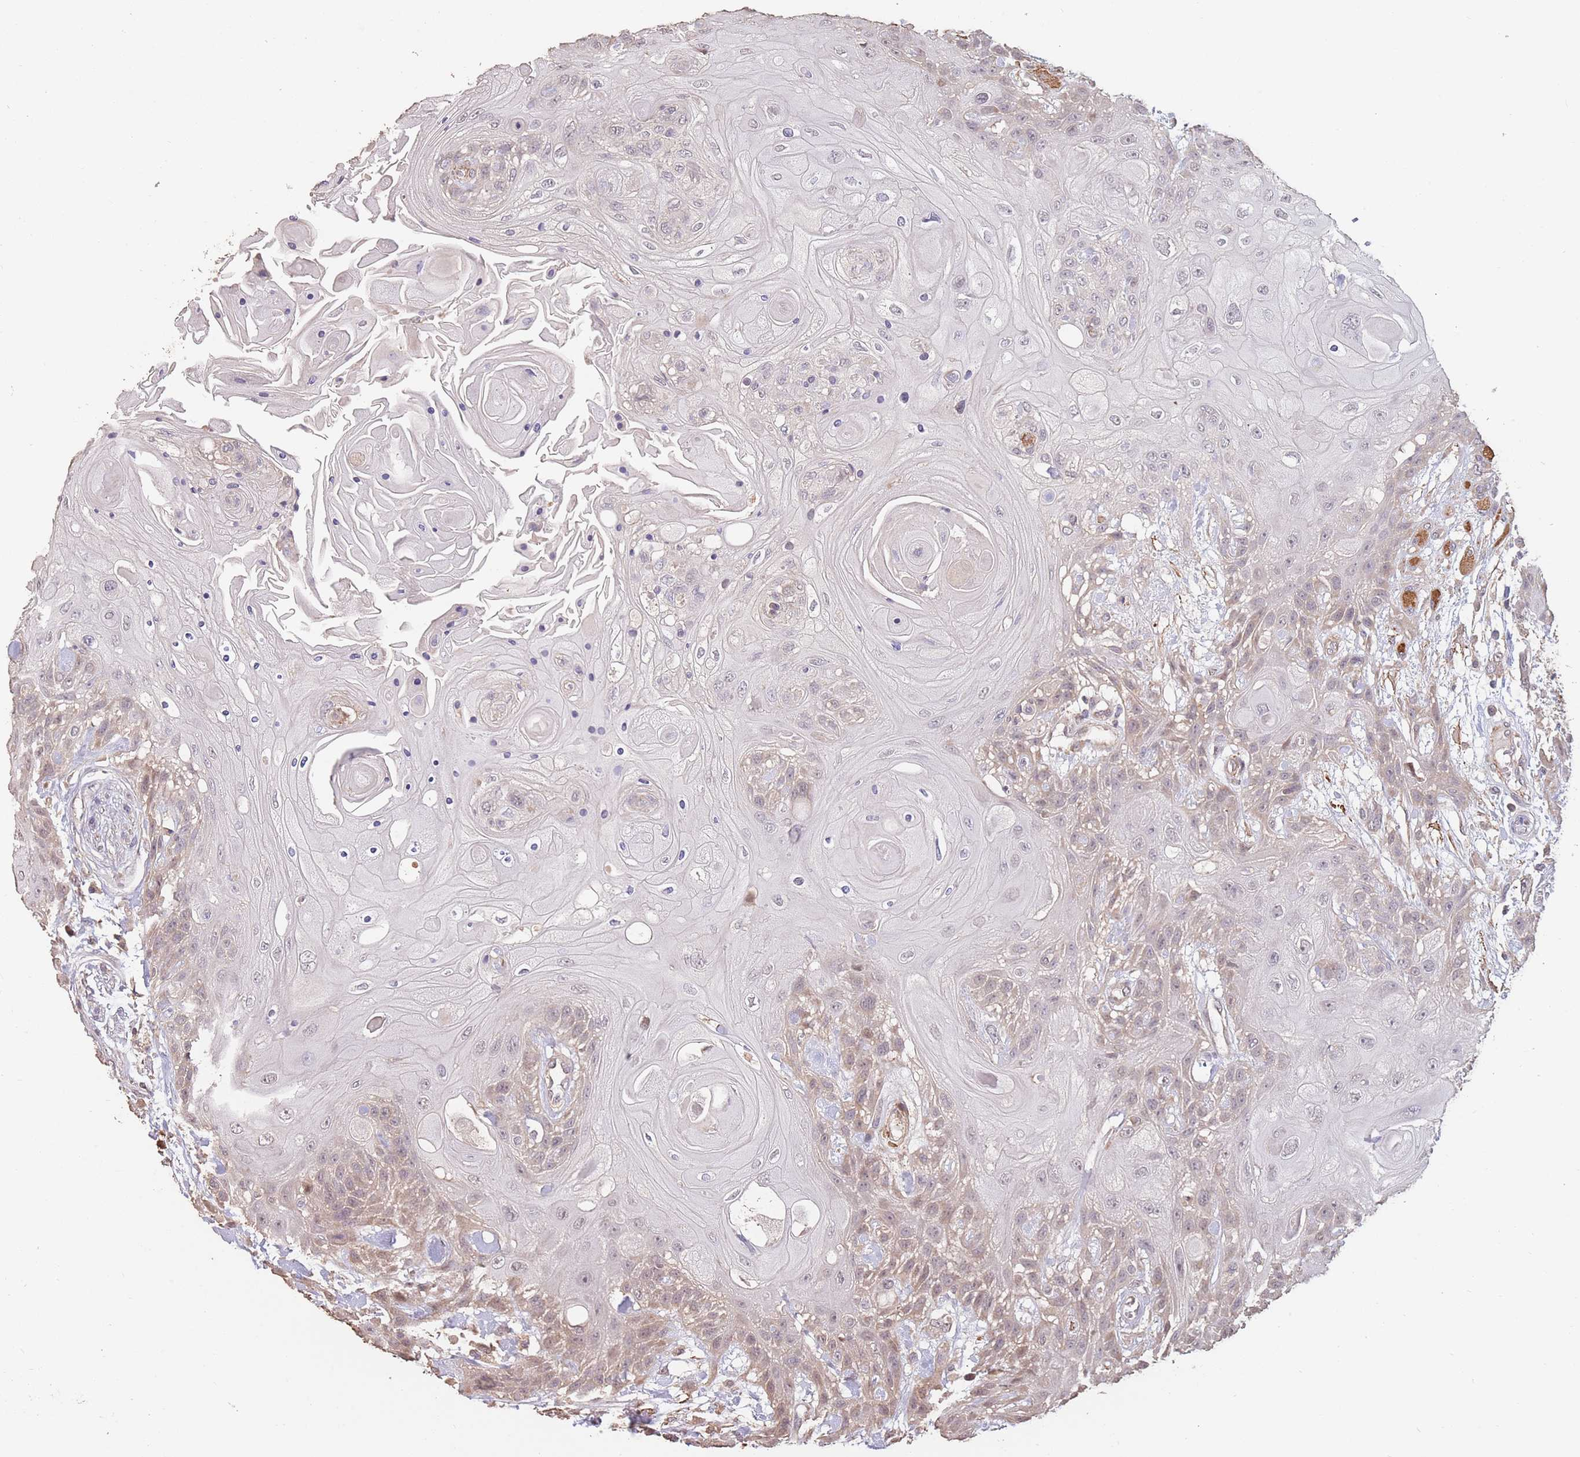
{"staining": {"intensity": "weak", "quantity": "25%-75%", "location": "cytoplasmic/membranous"}, "tissue": "head and neck cancer", "cell_type": "Tumor cells", "image_type": "cancer", "snomed": [{"axis": "morphology", "description": "Squamous cell carcinoma, NOS"}, {"axis": "topography", "description": "Head-Neck"}], "caption": "Head and neck cancer was stained to show a protein in brown. There is low levels of weak cytoplasmic/membranous expression in approximately 25%-75% of tumor cells. (brown staining indicates protein expression, while blue staining denotes nuclei).", "gene": "NLRC4", "patient": {"sex": "female", "age": 43}}